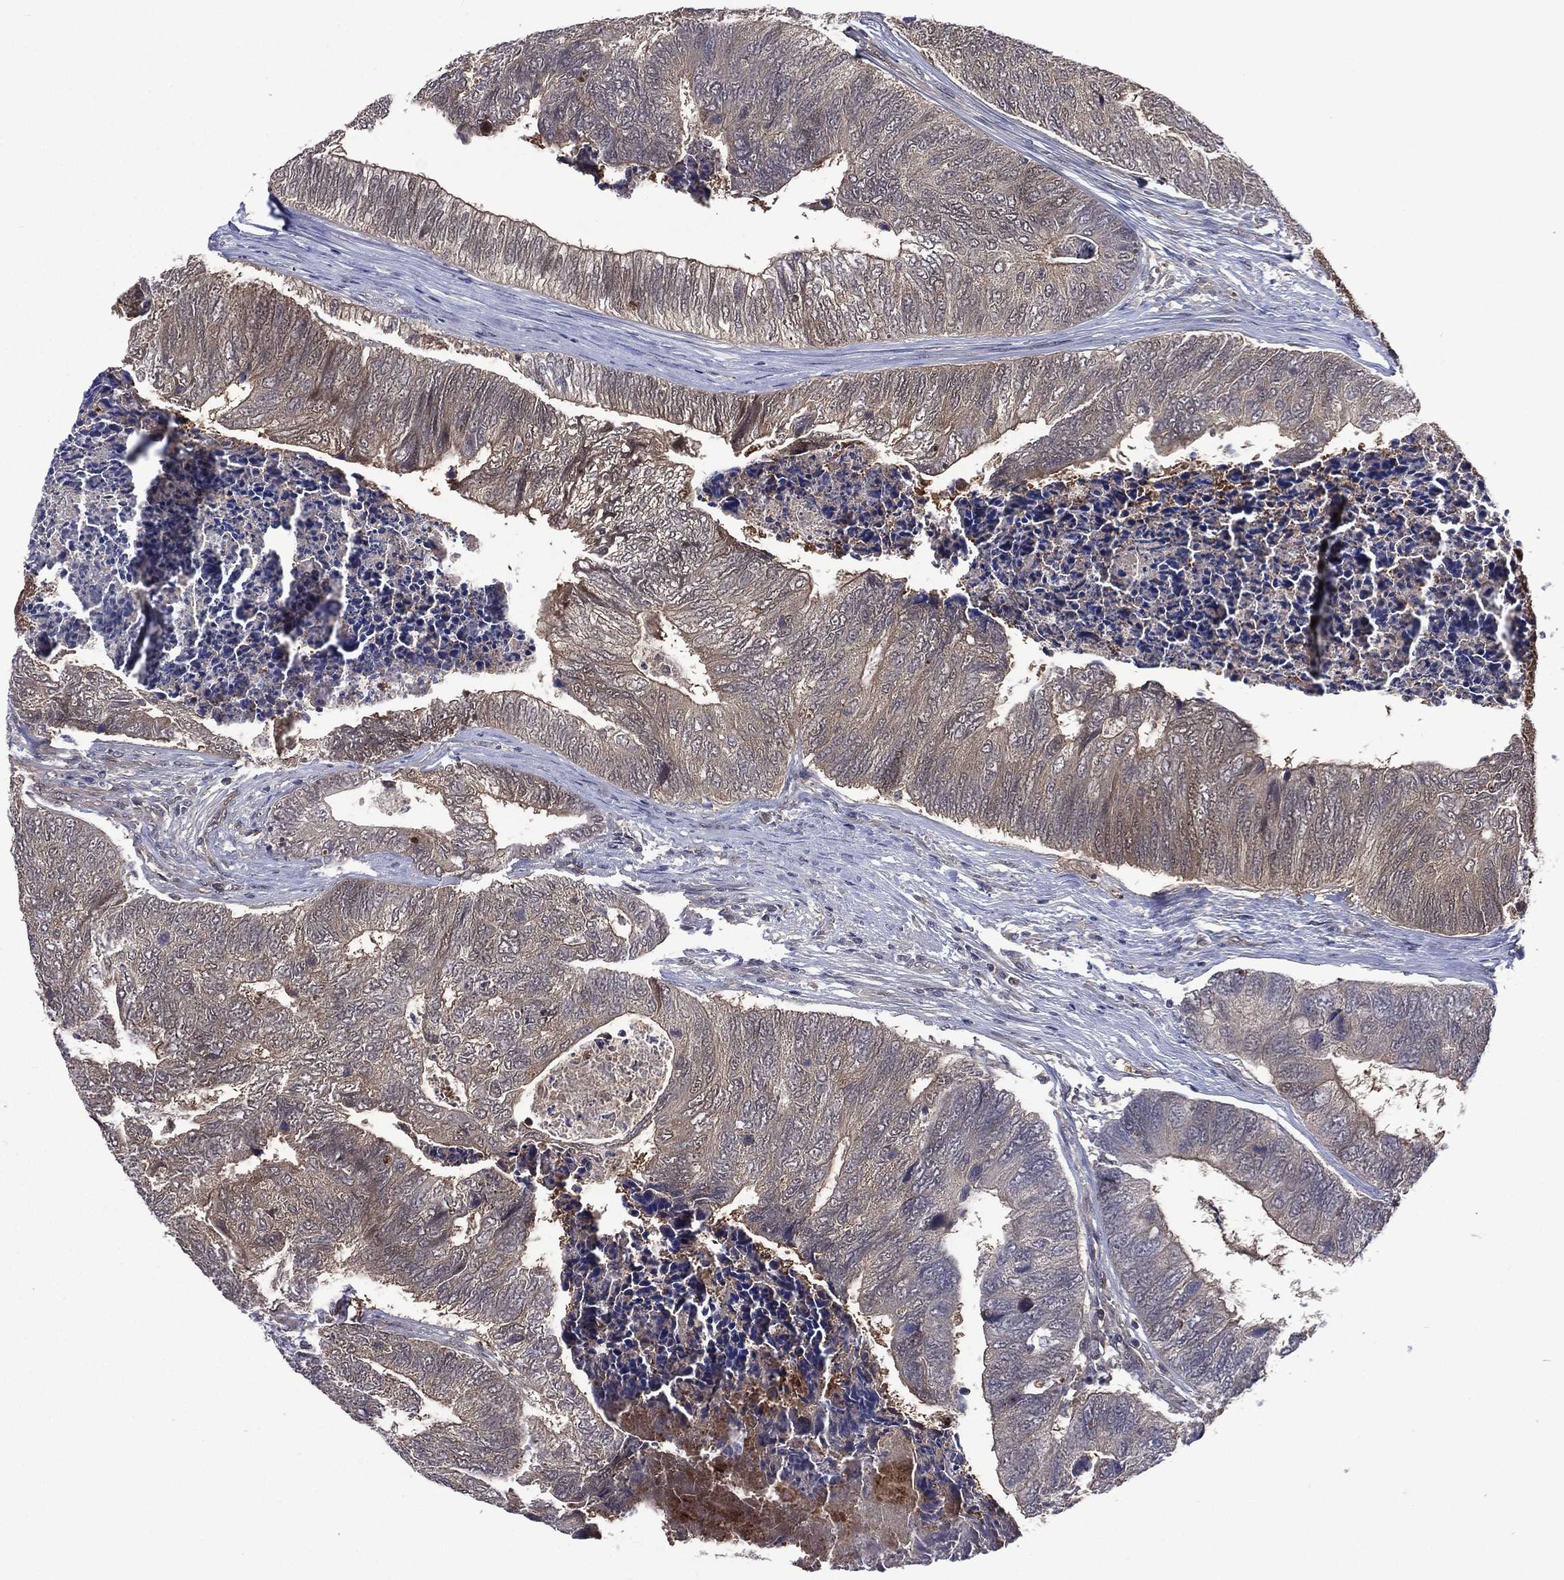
{"staining": {"intensity": "negative", "quantity": "none", "location": "none"}, "tissue": "colorectal cancer", "cell_type": "Tumor cells", "image_type": "cancer", "snomed": [{"axis": "morphology", "description": "Adenocarcinoma, NOS"}, {"axis": "topography", "description": "Colon"}], "caption": "A photomicrograph of human colorectal cancer (adenocarcinoma) is negative for staining in tumor cells.", "gene": "MTAP", "patient": {"sex": "female", "age": 67}}